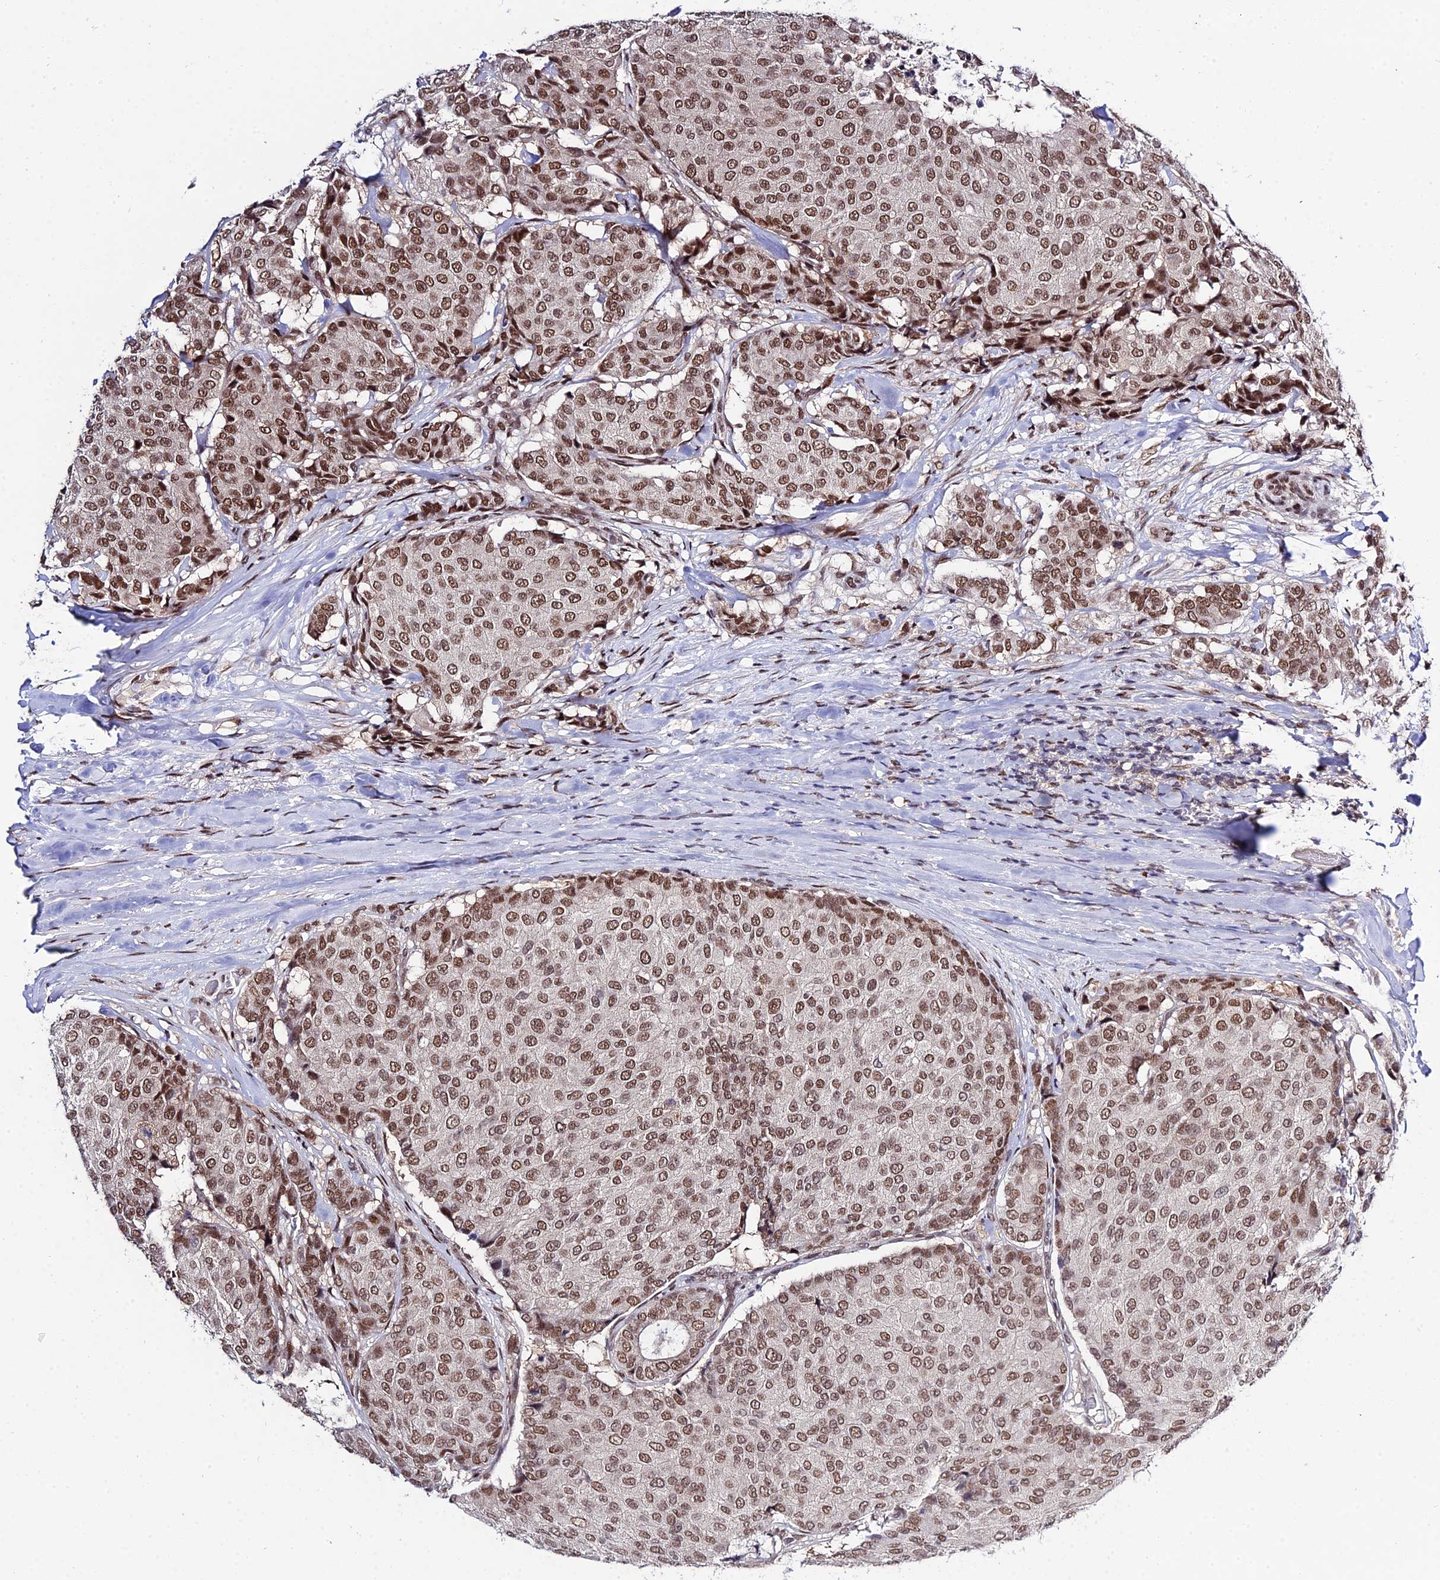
{"staining": {"intensity": "moderate", "quantity": ">75%", "location": "nuclear"}, "tissue": "breast cancer", "cell_type": "Tumor cells", "image_type": "cancer", "snomed": [{"axis": "morphology", "description": "Duct carcinoma"}, {"axis": "topography", "description": "Breast"}], "caption": "A medium amount of moderate nuclear expression is seen in about >75% of tumor cells in breast cancer tissue.", "gene": "SYT15", "patient": {"sex": "female", "age": 75}}